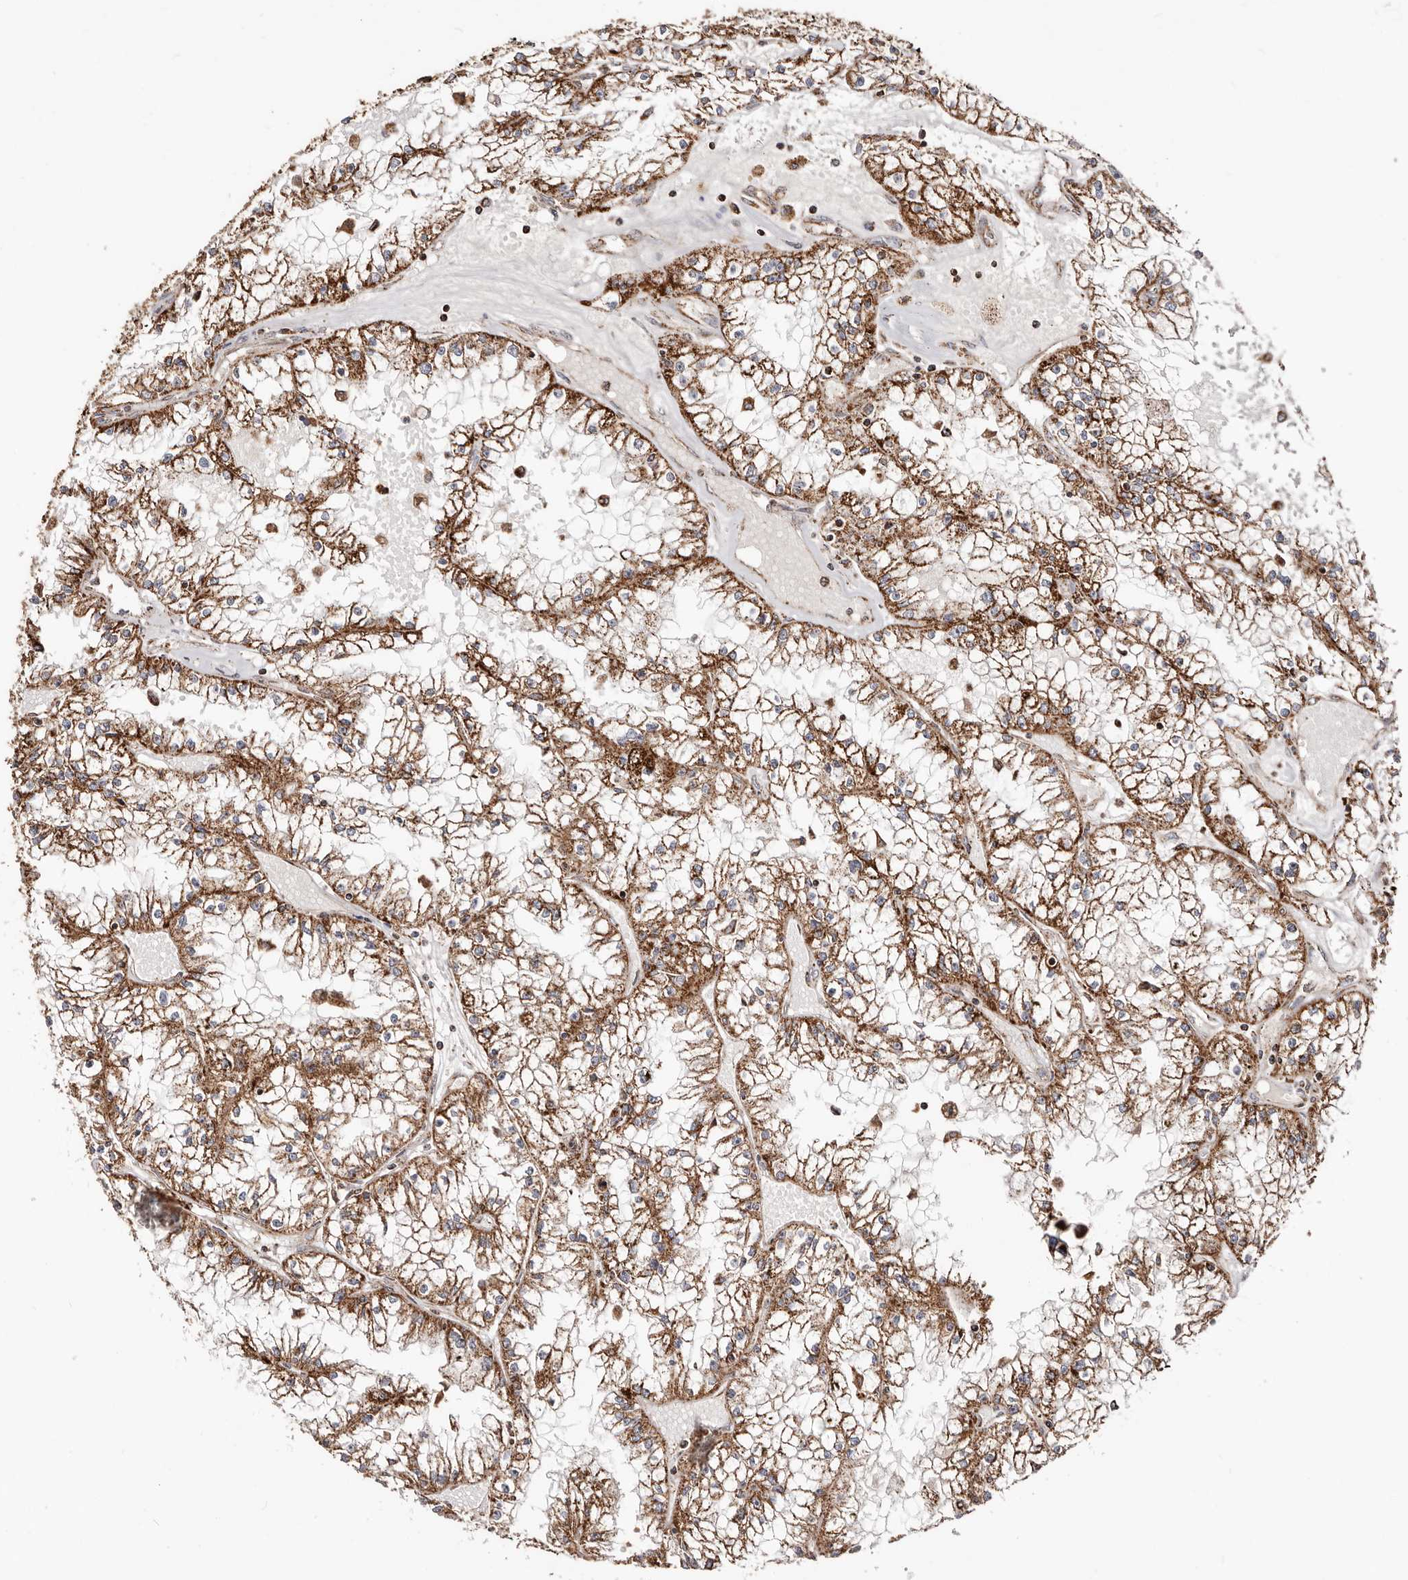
{"staining": {"intensity": "moderate", "quantity": ">75%", "location": "cytoplasmic/membranous"}, "tissue": "renal cancer", "cell_type": "Tumor cells", "image_type": "cancer", "snomed": [{"axis": "morphology", "description": "Adenocarcinoma, NOS"}, {"axis": "topography", "description": "Kidney"}], "caption": "Human renal adenocarcinoma stained for a protein (brown) displays moderate cytoplasmic/membranous positive staining in about >75% of tumor cells.", "gene": "PRKACB", "patient": {"sex": "male", "age": 56}}